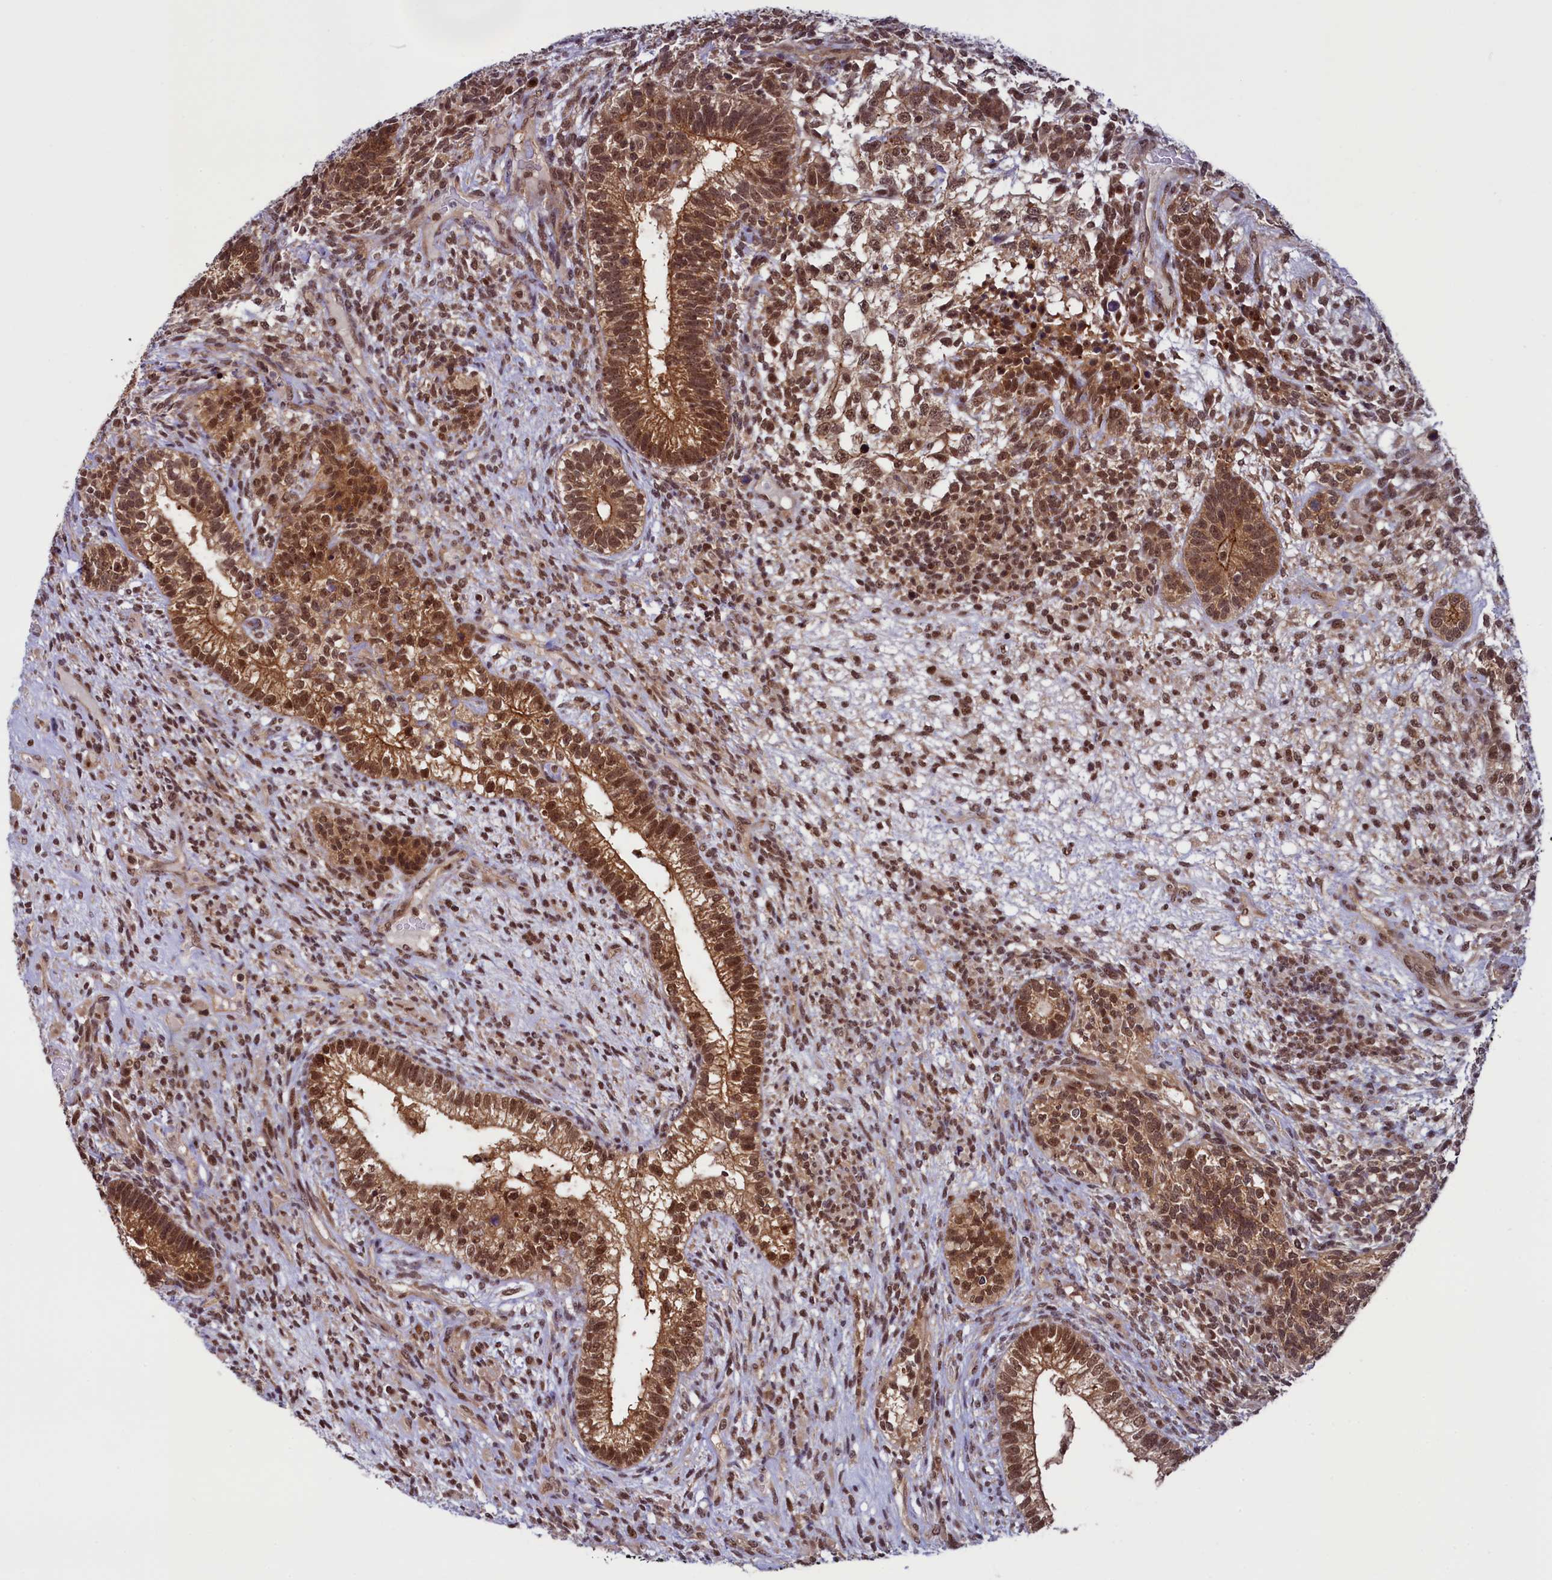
{"staining": {"intensity": "strong", "quantity": ">75%", "location": "cytoplasmic/membranous,nuclear"}, "tissue": "testis cancer", "cell_type": "Tumor cells", "image_type": "cancer", "snomed": [{"axis": "morphology", "description": "Seminoma, NOS"}, {"axis": "morphology", "description": "Carcinoma, Embryonal, NOS"}, {"axis": "topography", "description": "Testis"}], "caption": "This micrograph shows testis cancer (embryonal carcinoma) stained with immunohistochemistry (IHC) to label a protein in brown. The cytoplasmic/membranous and nuclear of tumor cells show strong positivity for the protein. Nuclei are counter-stained blue.", "gene": "SLC7A6OS", "patient": {"sex": "male", "age": 28}}